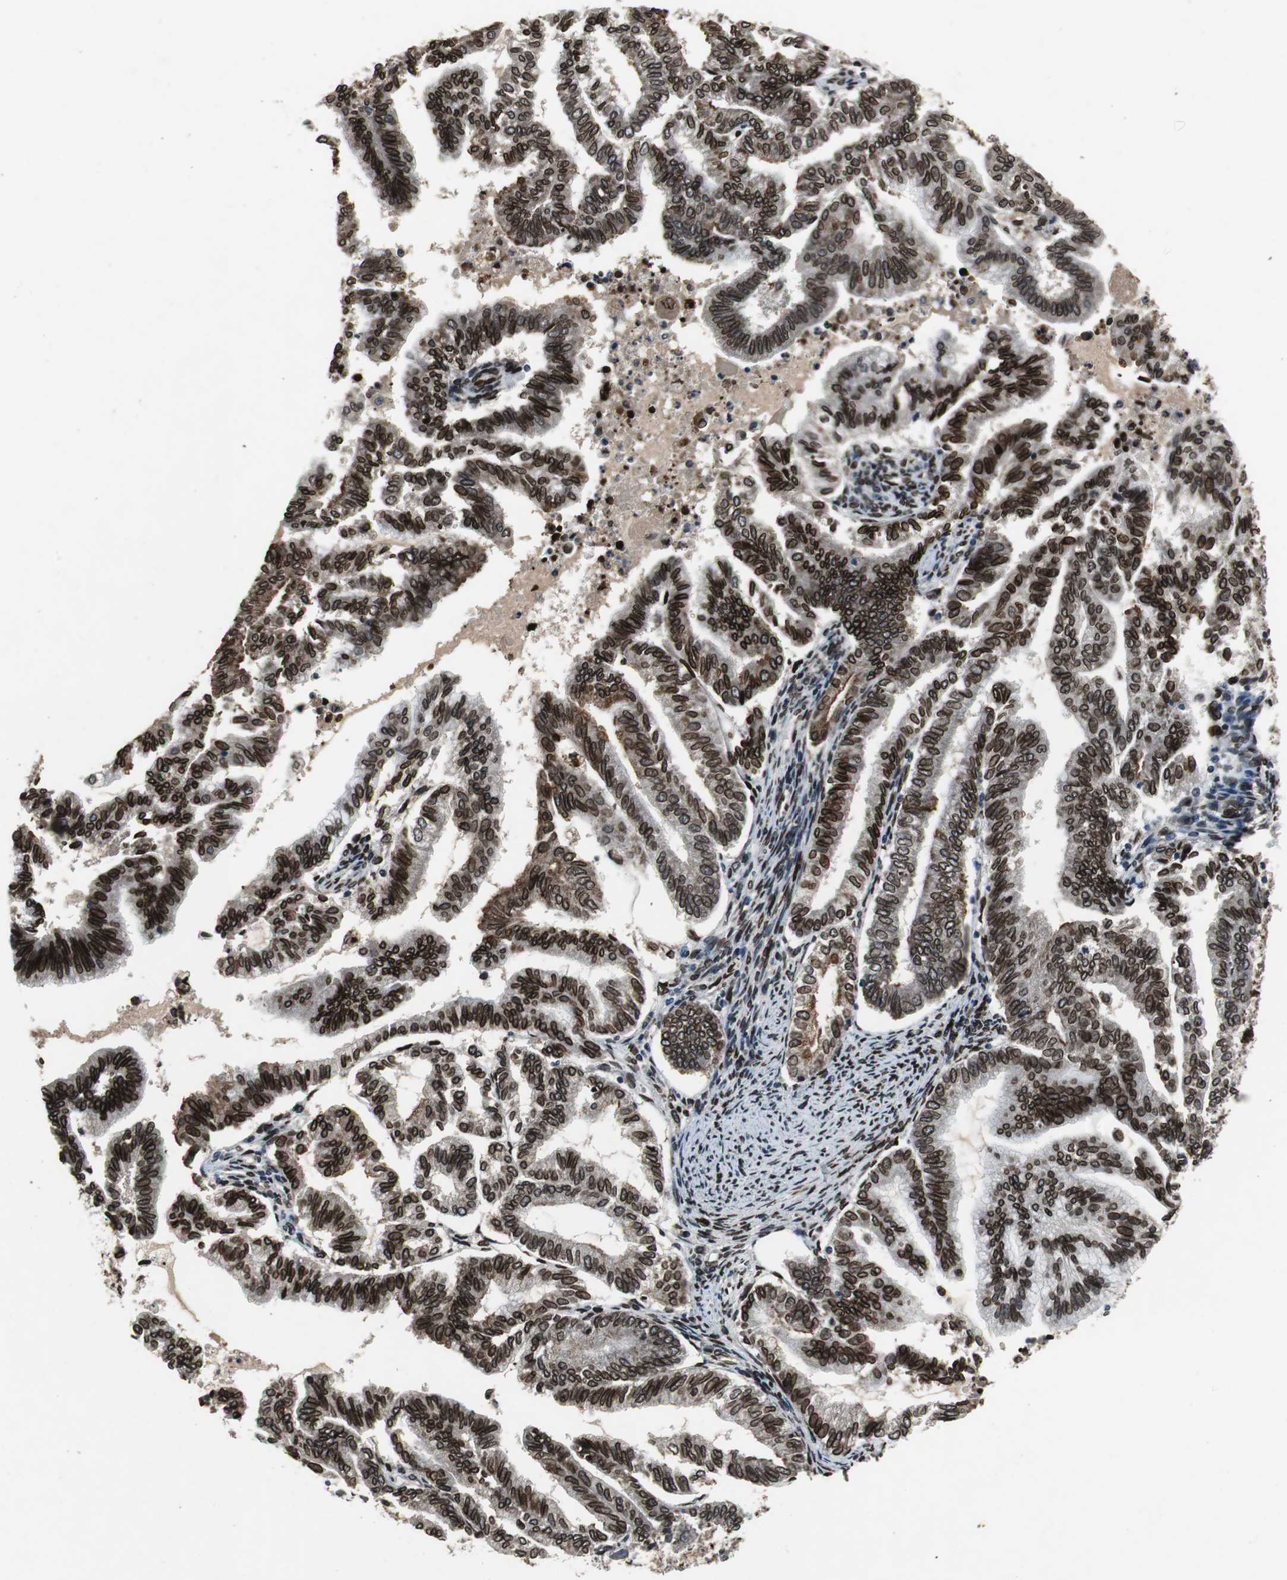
{"staining": {"intensity": "strong", "quantity": ">75%", "location": "cytoplasmic/membranous,nuclear"}, "tissue": "endometrial cancer", "cell_type": "Tumor cells", "image_type": "cancer", "snomed": [{"axis": "morphology", "description": "Adenocarcinoma, NOS"}, {"axis": "topography", "description": "Endometrium"}], "caption": "Immunohistochemical staining of human endometrial cancer reveals strong cytoplasmic/membranous and nuclear protein positivity in approximately >75% of tumor cells. (IHC, brightfield microscopy, high magnification).", "gene": "LMNA", "patient": {"sex": "female", "age": 79}}